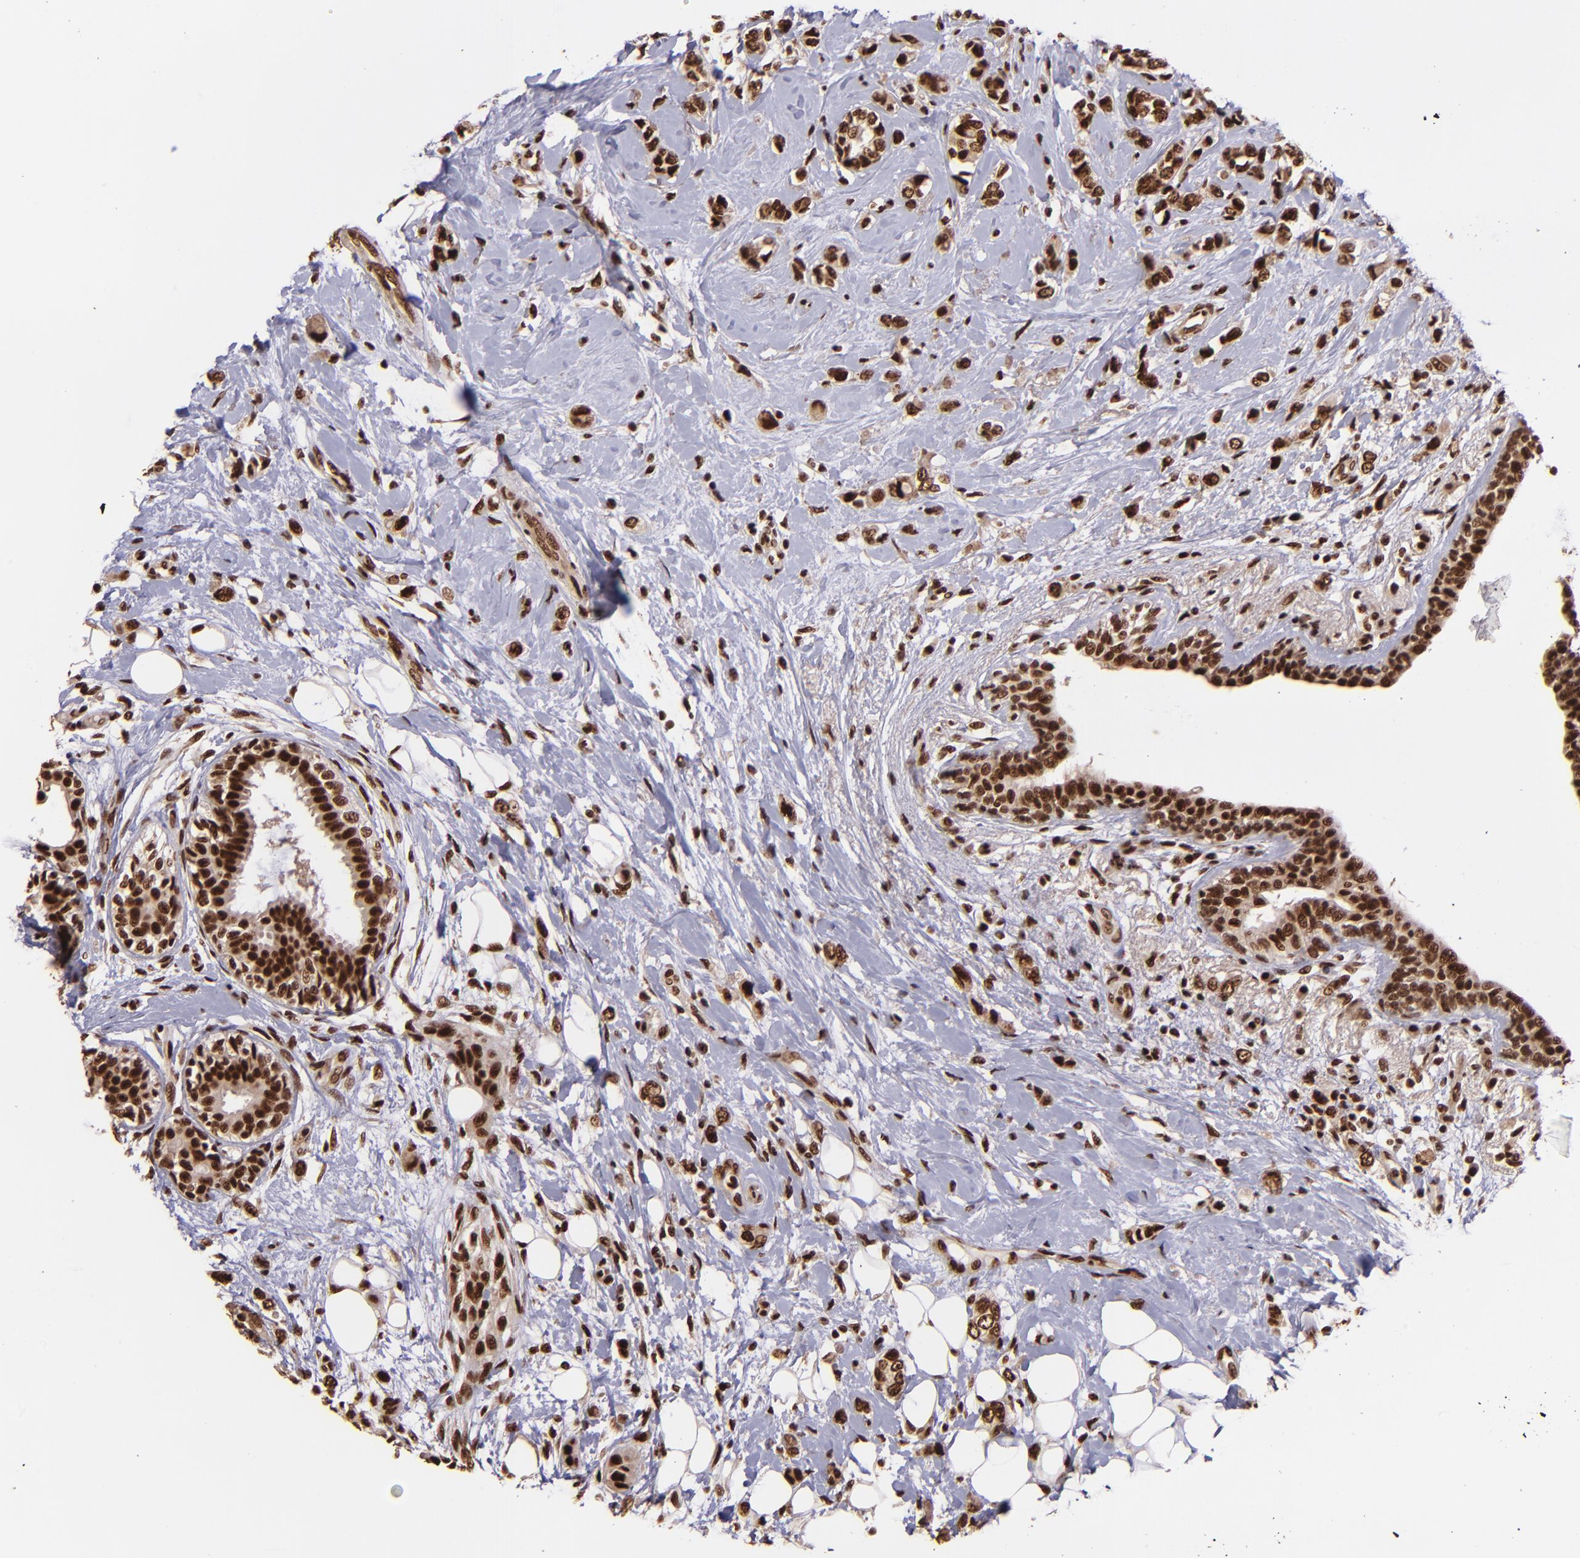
{"staining": {"intensity": "strong", "quantity": ">75%", "location": "cytoplasmic/membranous,nuclear"}, "tissue": "breast cancer", "cell_type": "Tumor cells", "image_type": "cancer", "snomed": [{"axis": "morphology", "description": "Normal tissue, NOS"}, {"axis": "morphology", "description": "Lobular carcinoma"}, {"axis": "topography", "description": "Breast"}], "caption": "Protein expression analysis of lobular carcinoma (breast) exhibits strong cytoplasmic/membranous and nuclear positivity in about >75% of tumor cells. (DAB IHC, brown staining for protein, blue staining for nuclei).", "gene": "PQBP1", "patient": {"sex": "female", "age": 47}}